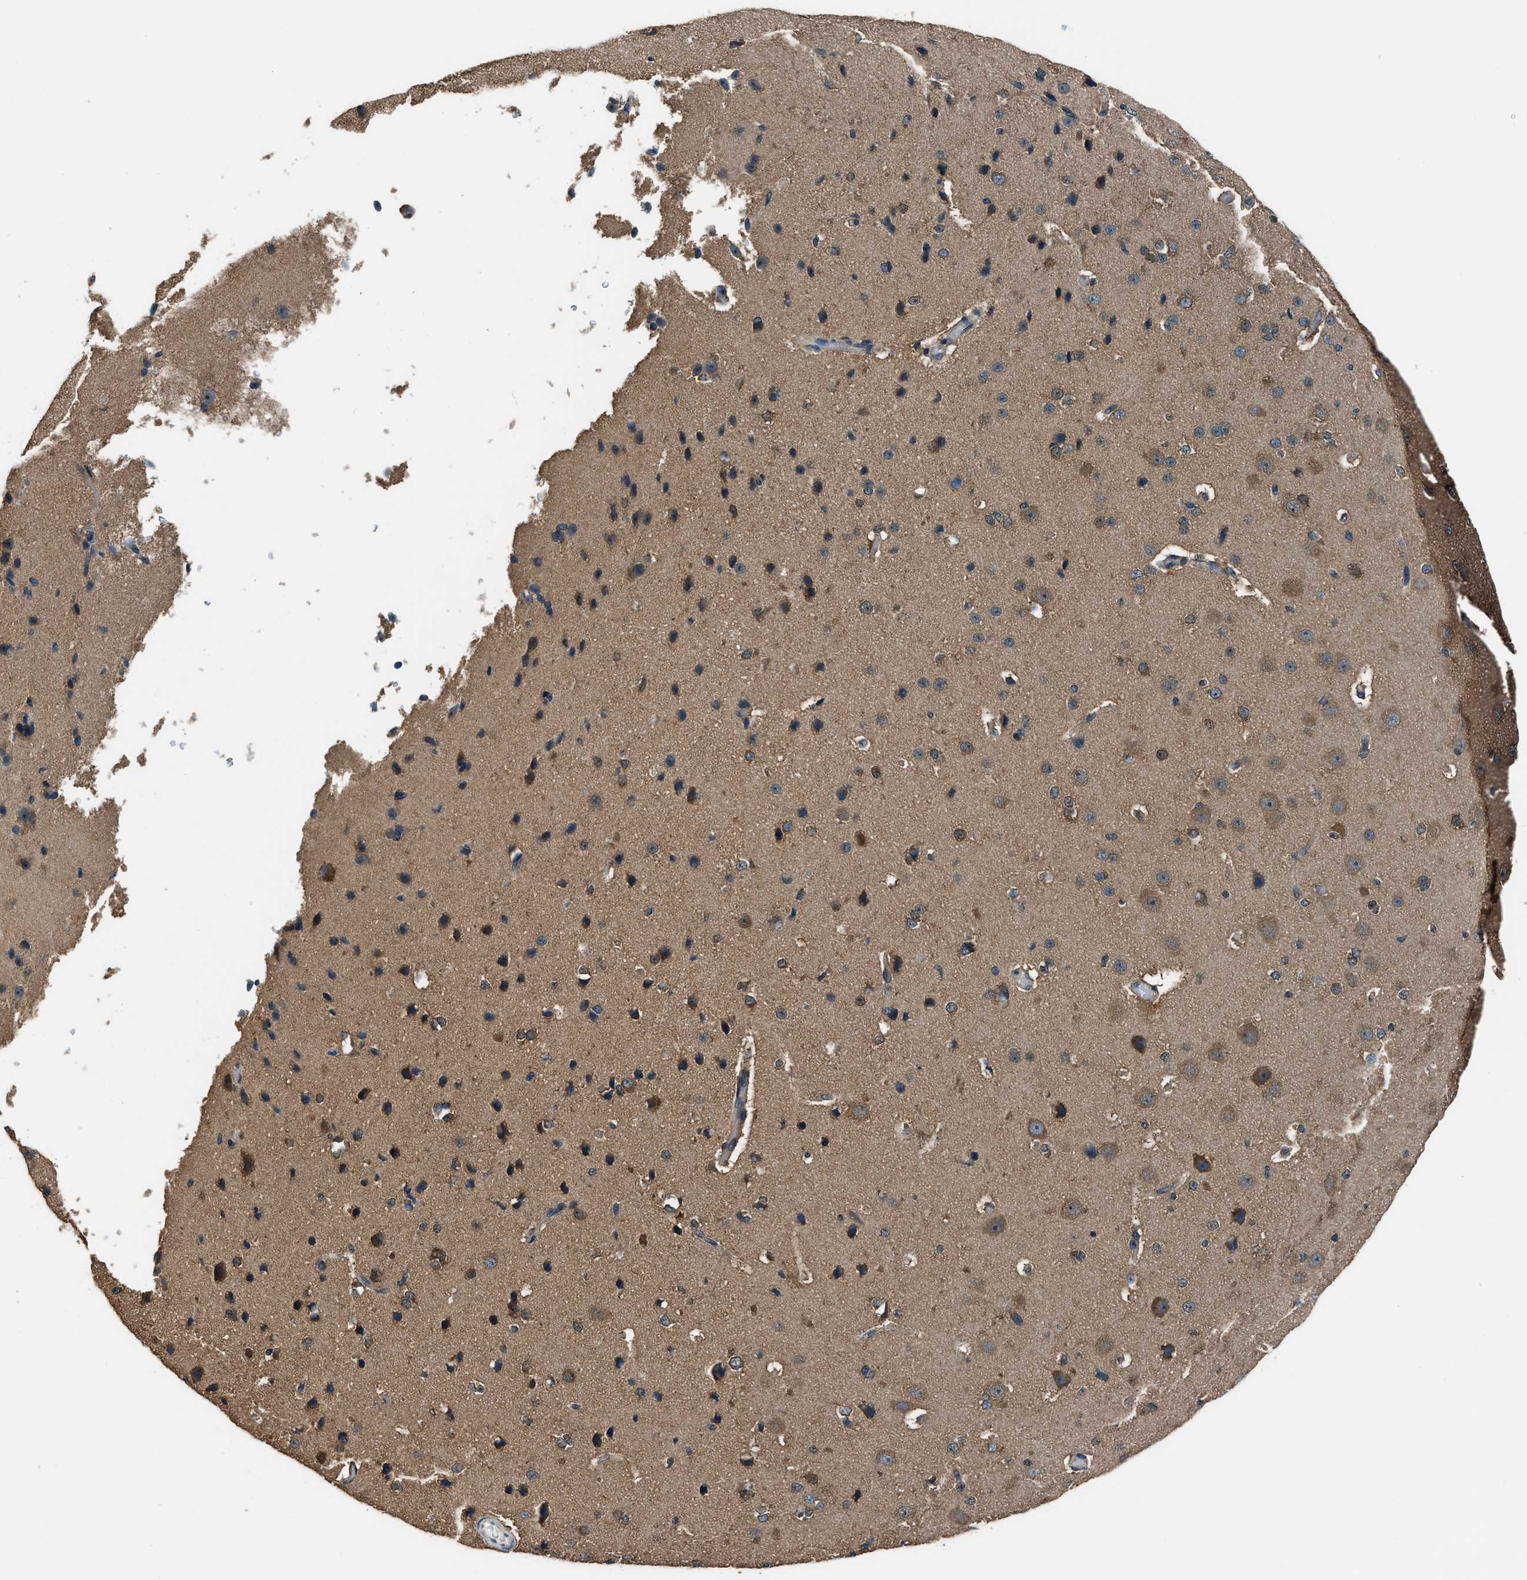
{"staining": {"intensity": "moderate", "quantity": "25%-75%", "location": "cytoplasmic/membranous"}, "tissue": "cerebral cortex", "cell_type": "Endothelial cells", "image_type": "normal", "snomed": [{"axis": "morphology", "description": "Normal tissue, NOS"}, {"axis": "morphology", "description": "Developmental malformation"}, {"axis": "topography", "description": "Cerebral cortex"}], "caption": "Protein analysis of benign cerebral cortex exhibits moderate cytoplasmic/membranous expression in about 25%-75% of endothelial cells.", "gene": "ARFGAP2", "patient": {"sex": "female", "age": 30}}